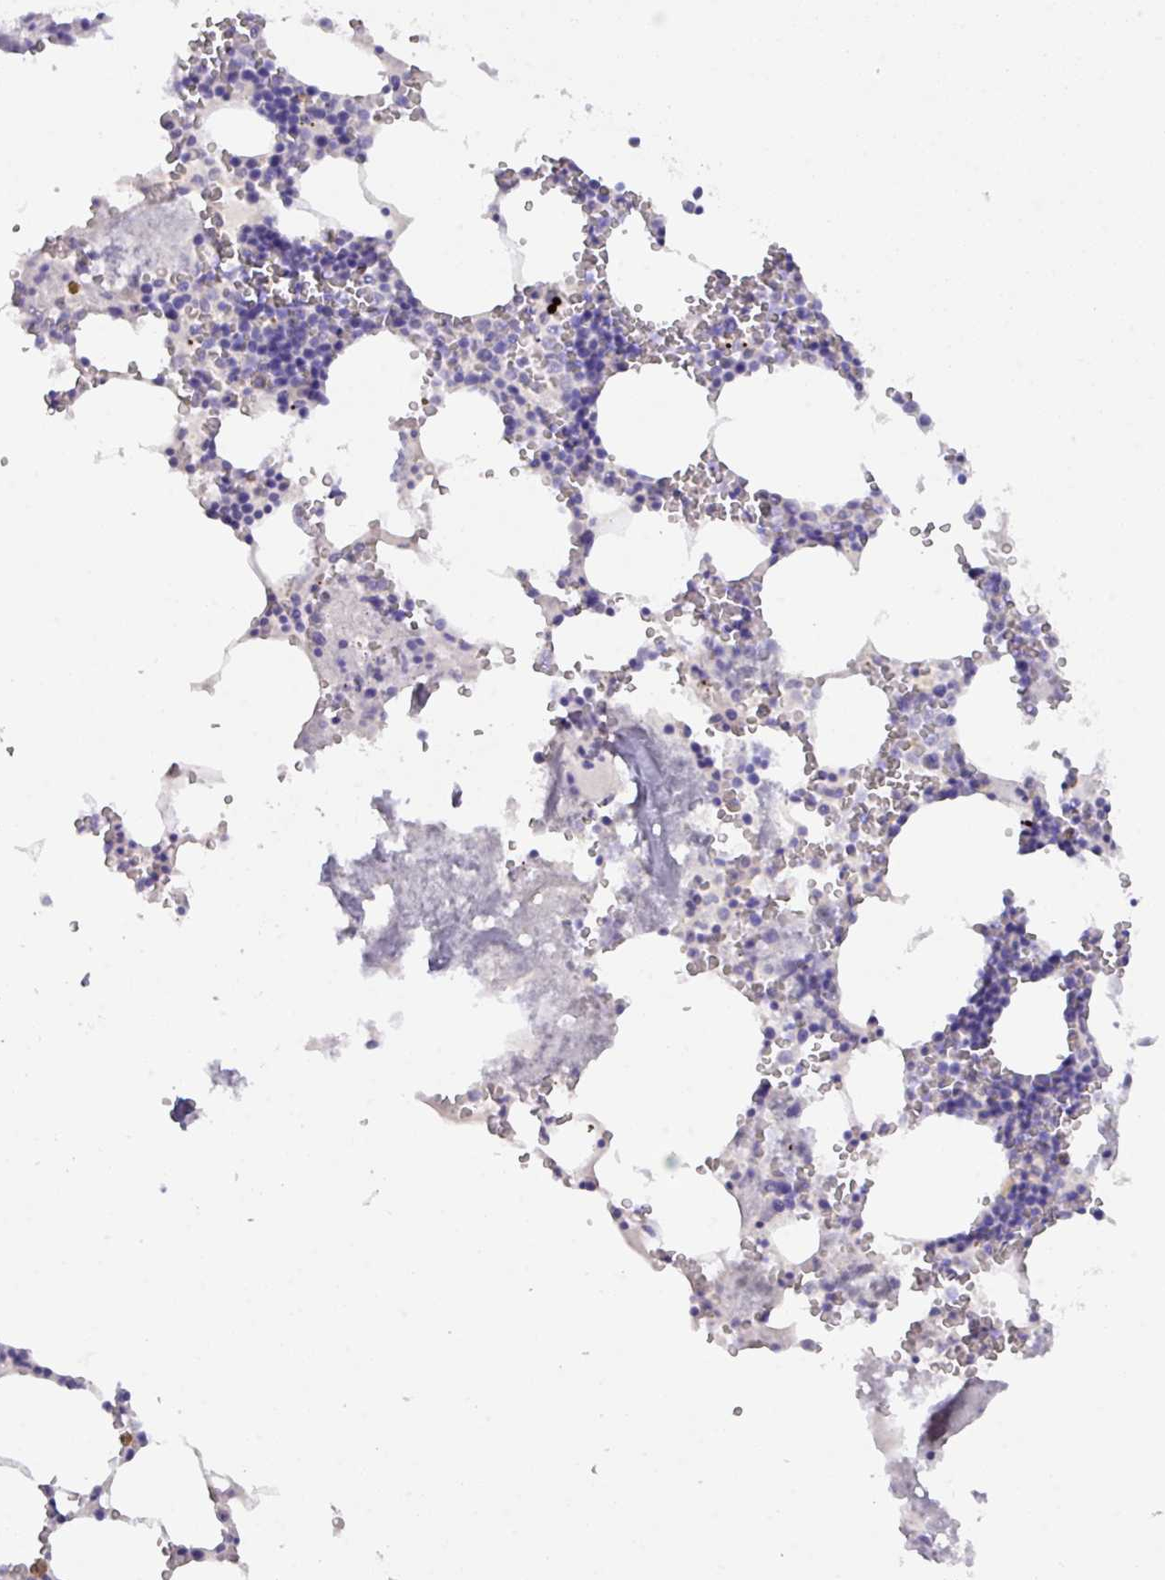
{"staining": {"intensity": "moderate", "quantity": "<25%", "location": "cytoplasmic/membranous"}, "tissue": "bone marrow", "cell_type": "Hematopoietic cells", "image_type": "normal", "snomed": [{"axis": "morphology", "description": "Normal tissue, NOS"}, {"axis": "topography", "description": "Bone marrow"}], "caption": "A photomicrograph of bone marrow stained for a protein shows moderate cytoplasmic/membranous brown staining in hematopoietic cells. (DAB (3,3'-diaminobenzidine) = brown stain, brightfield microscopy at high magnification).", "gene": "MRM2", "patient": {"sex": "male", "age": 54}}